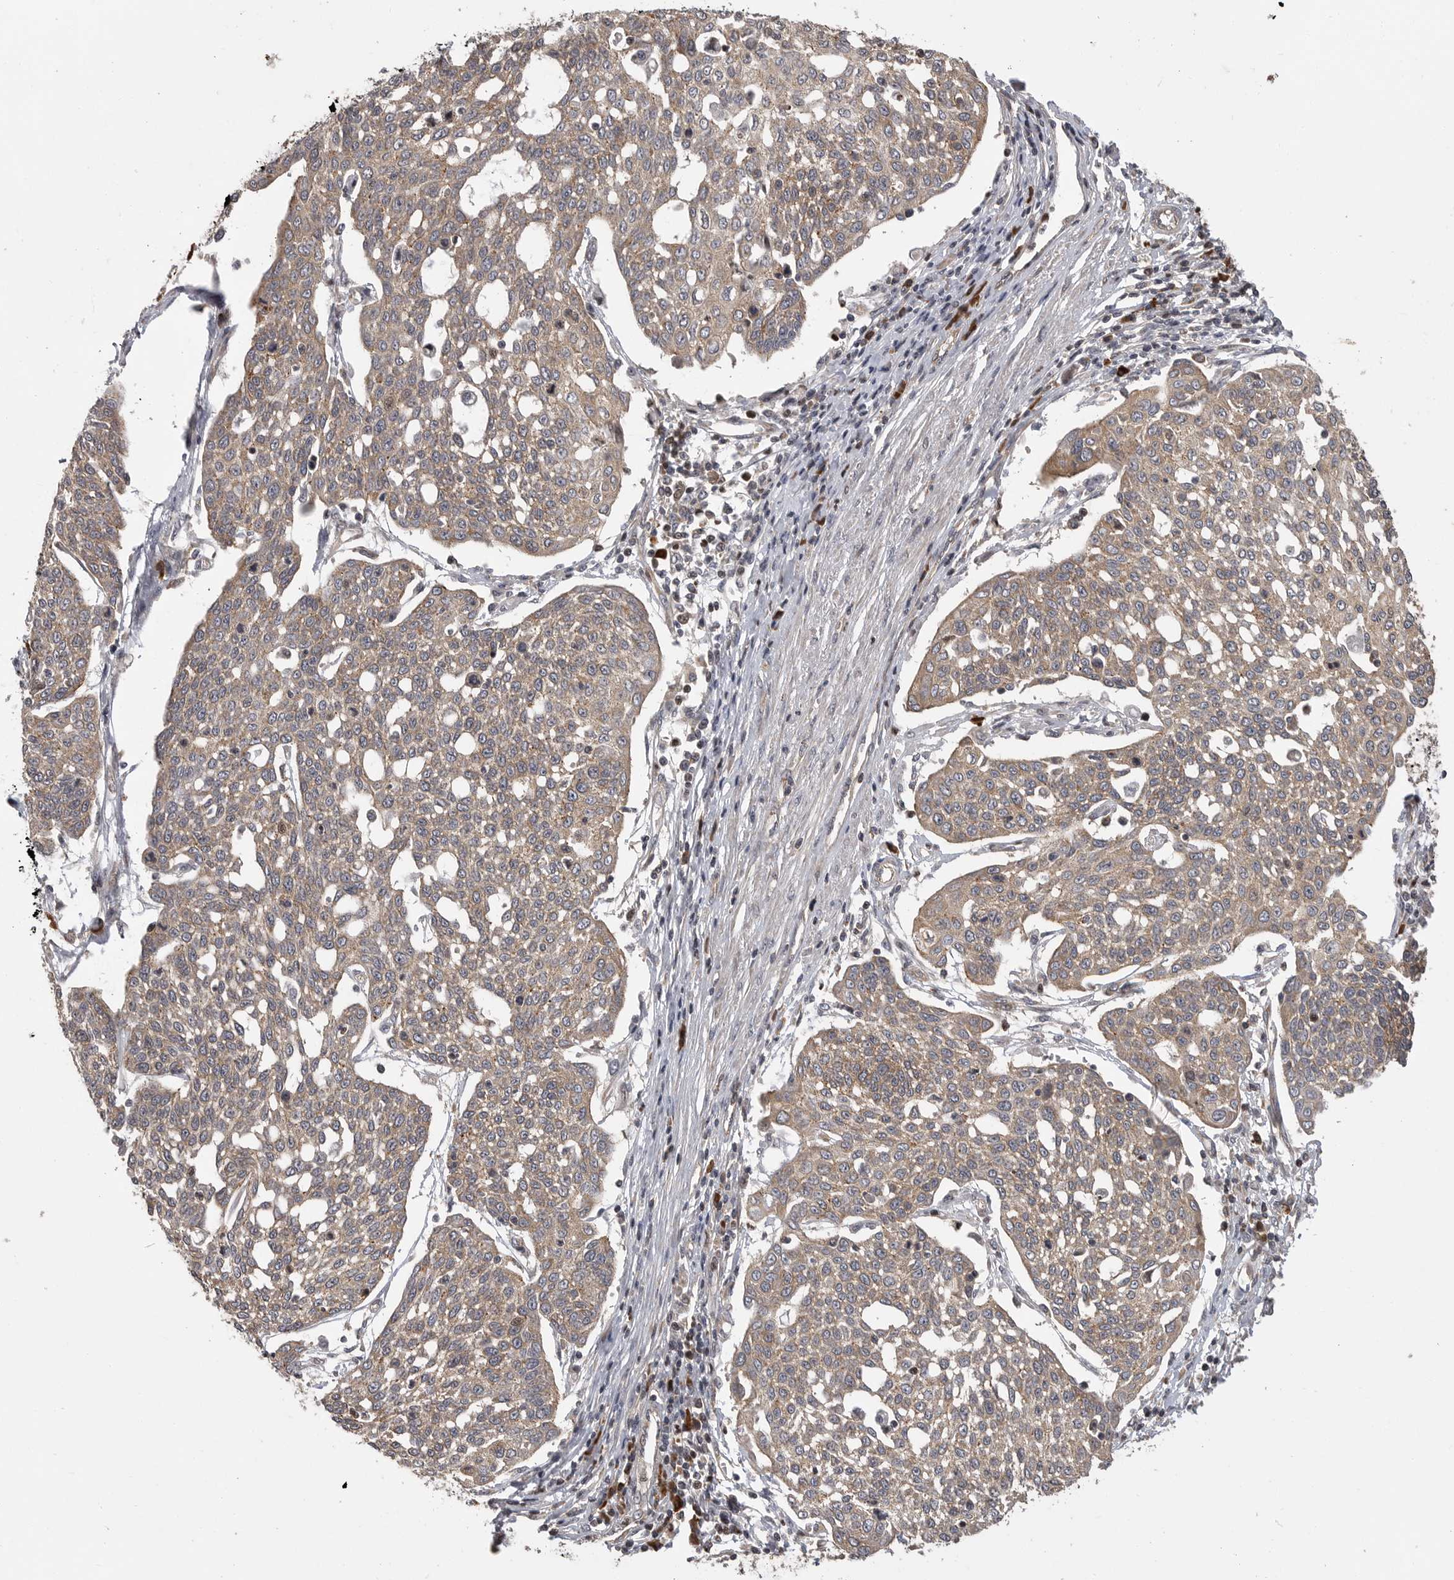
{"staining": {"intensity": "weak", "quantity": ">75%", "location": "cytoplasmic/membranous"}, "tissue": "cervical cancer", "cell_type": "Tumor cells", "image_type": "cancer", "snomed": [{"axis": "morphology", "description": "Squamous cell carcinoma, NOS"}, {"axis": "topography", "description": "Cervix"}], "caption": "An image of squamous cell carcinoma (cervical) stained for a protein reveals weak cytoplasmic/membranous brown staining in tumor cells. Using DAB (brown) and hematoxylin (blue) stains, captured at high magnification using brightfield microscopy.", "gene": "OXR1", "patient": {"sex": "female", "age": 34}}